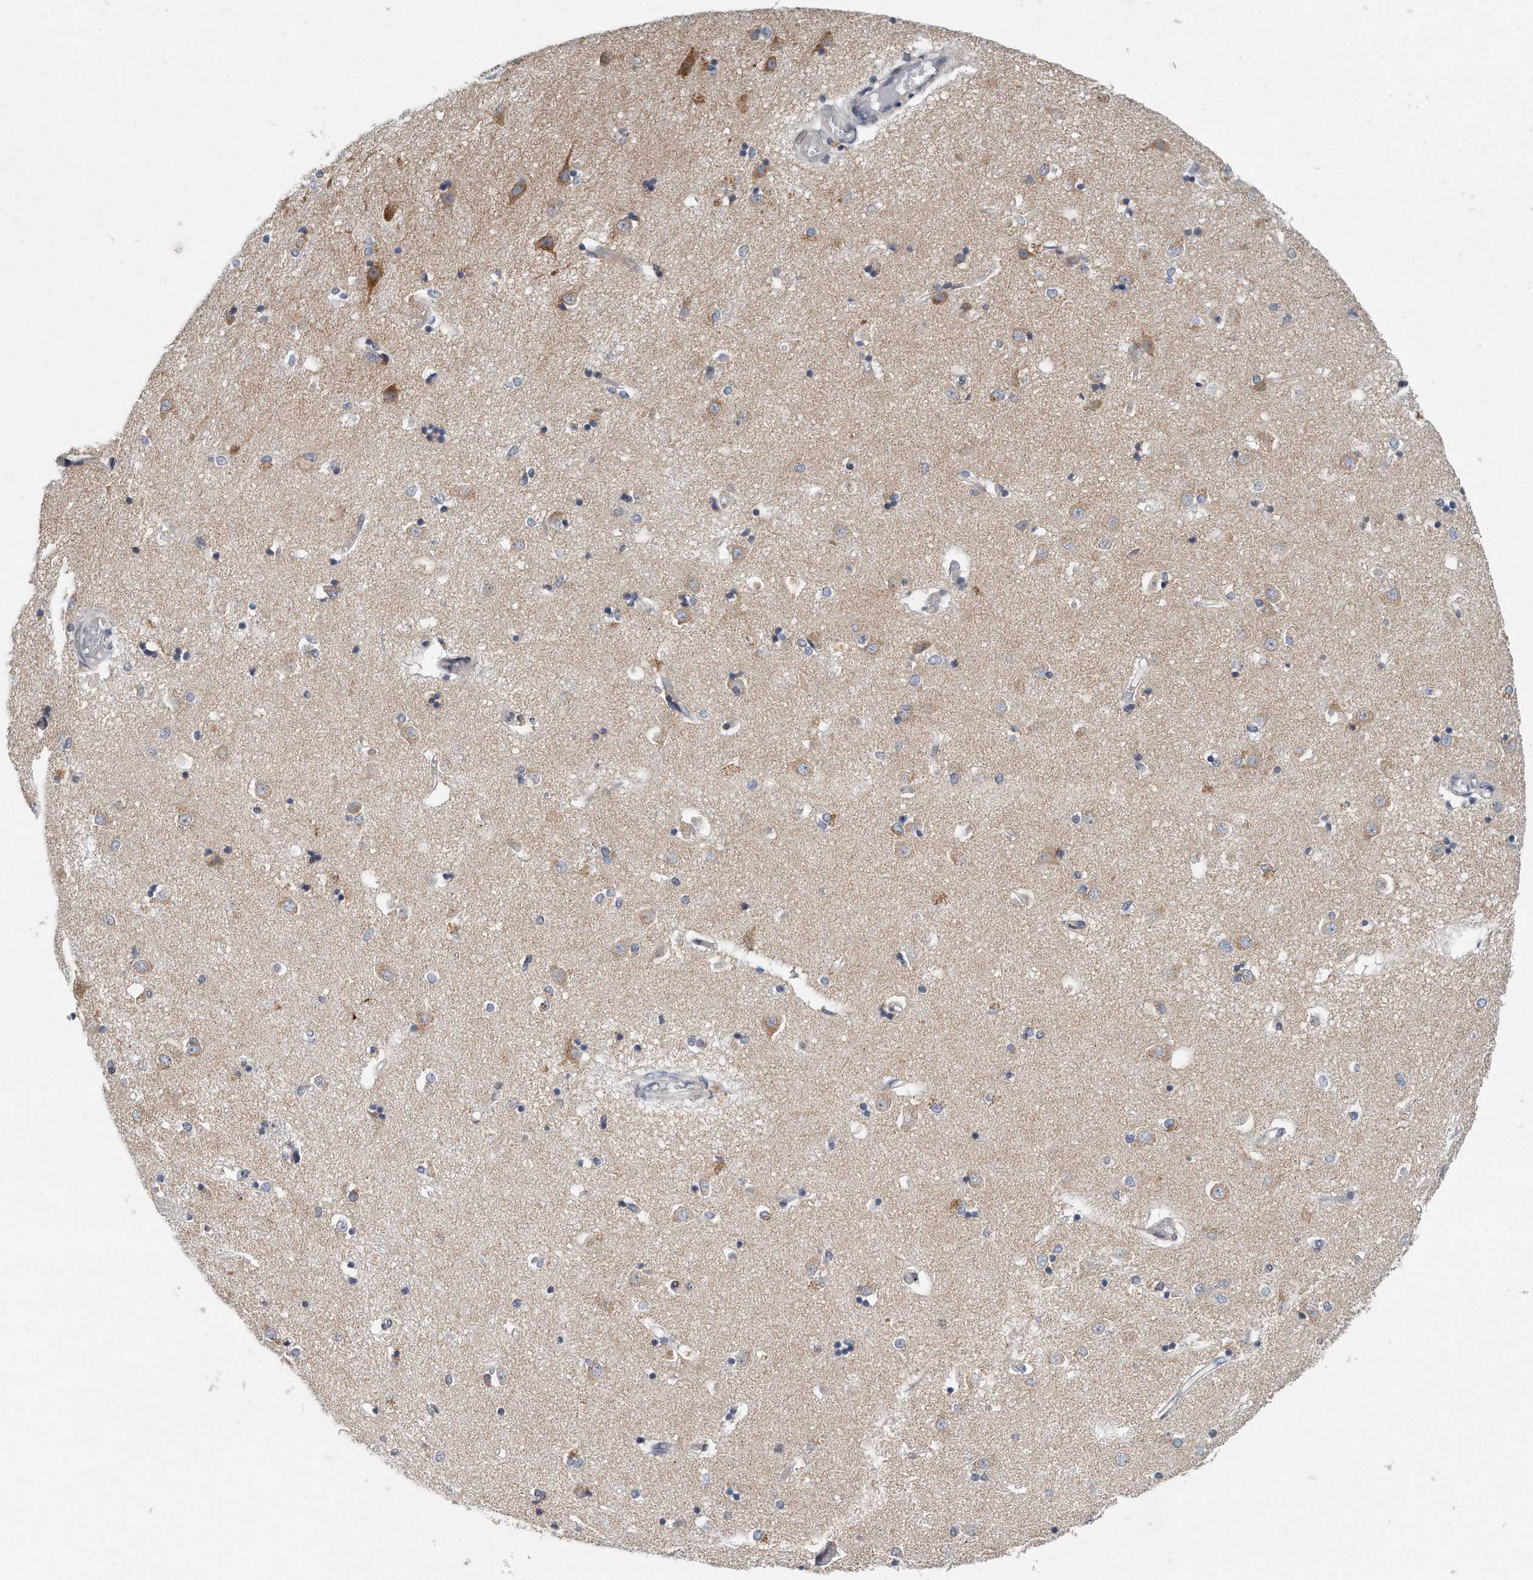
{"staining": {"intensity": "weak", "quantity": "<25%", "location": "cytoplasmic/membranous"}, "tissue": "caudate", "cell_type": "Glial cells", "image_type": "normal", "snomed": [{"axis": "morphology", "description": "Normal tissue, NOS"}, {"axis": "topography", "description": "Lateral ventricle wall"}], "caption": "Human caudate stained for a protein using IHC shows no staining in glial cells.", "gene": "VLDLR", "patient": {"sex": "male", "age": 45}}